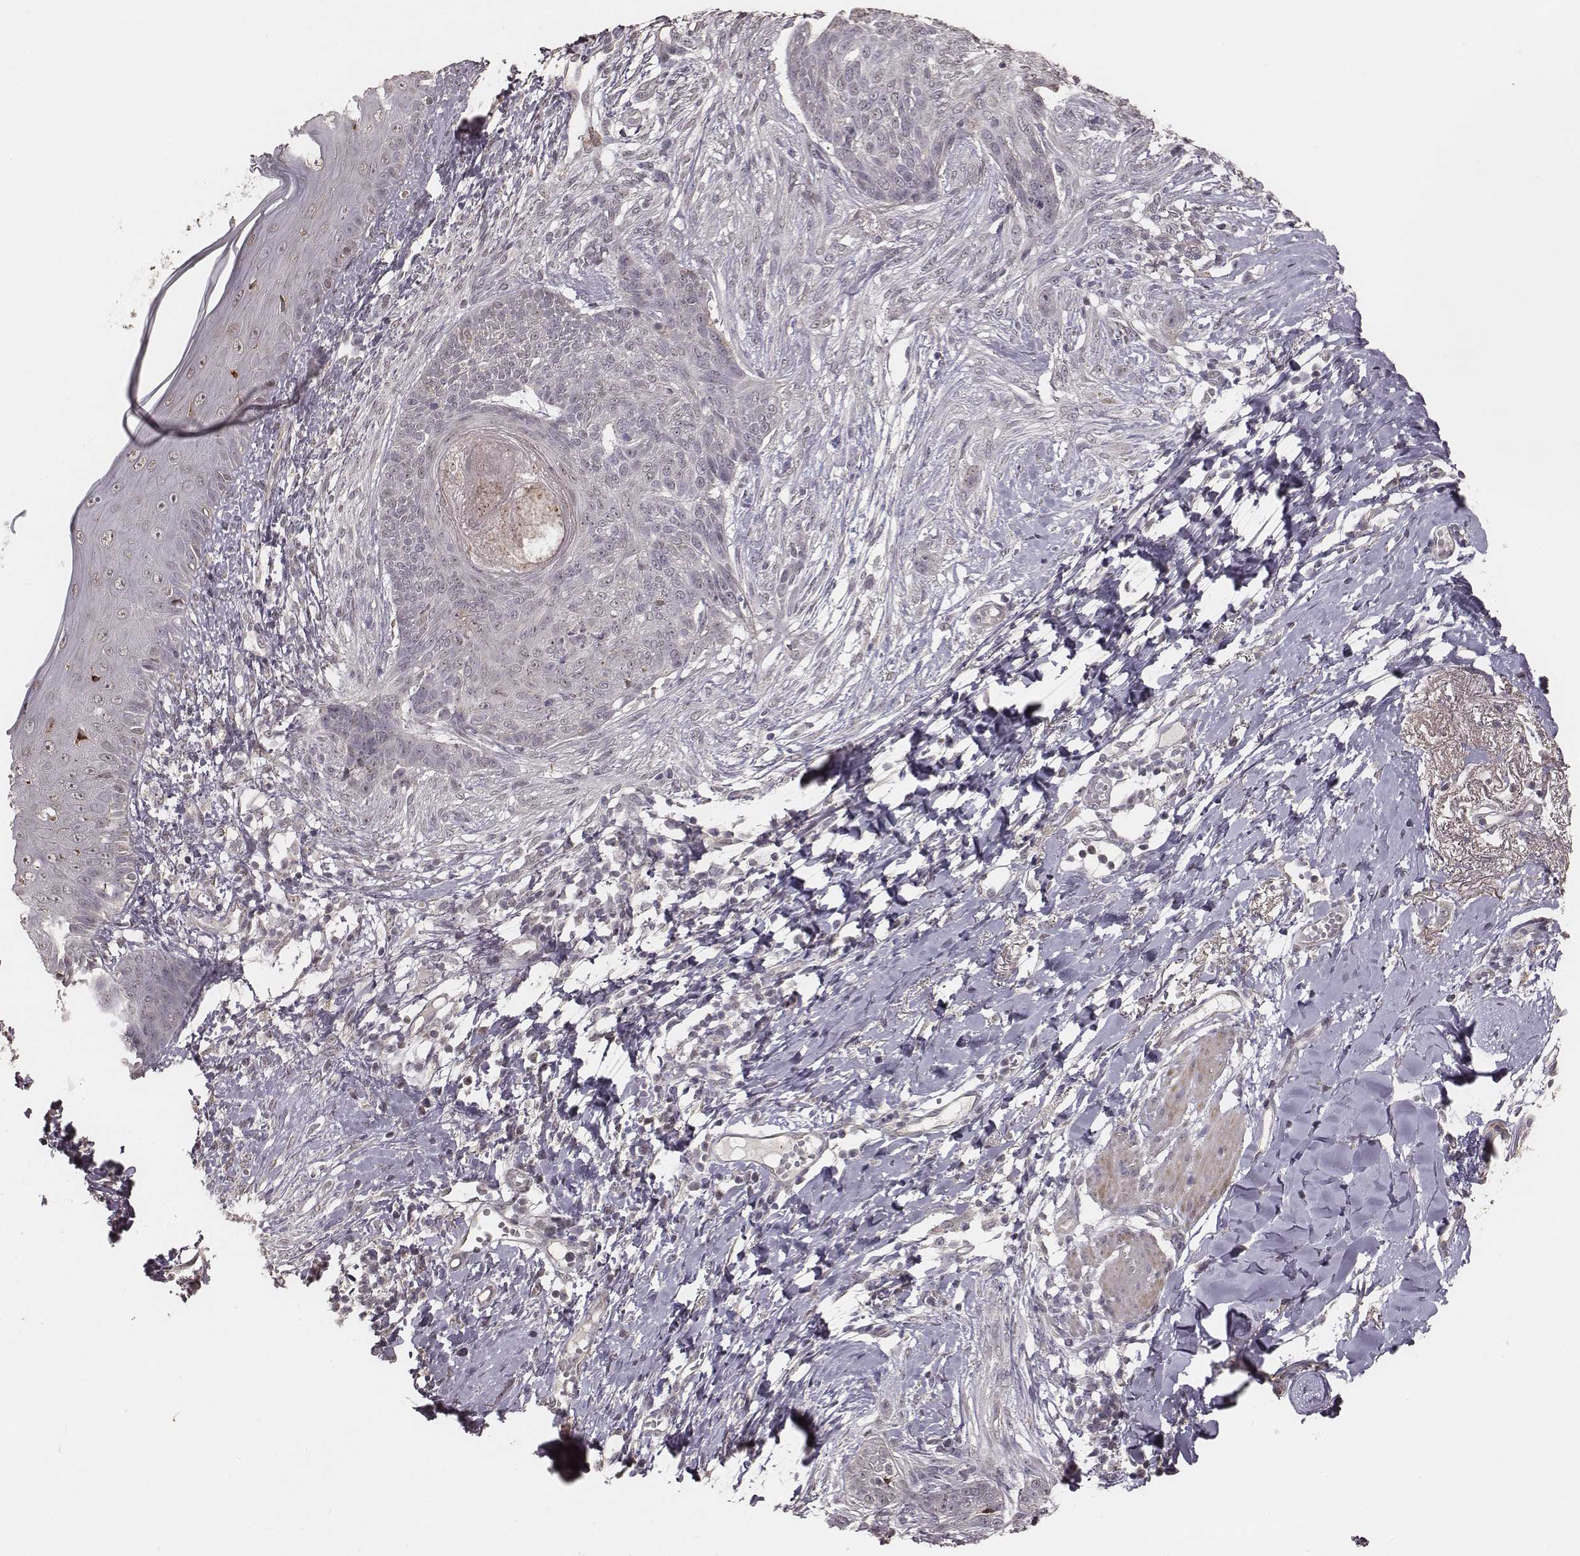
{"staining": {"intensity": "negative", "quantity": "none", "location": "none"}, "tissue": "skin cancer", "cell_type": "Tumor cells", "image_type": "cancer", "snomed": [{"axis": "morphology", "description": "Normal tissue, NOS"}, {"axis": "morphology", "description": "Basal cell carcinoma"}, {"axis": "topography", "description": "Skin"}], "caption": "Immunohistochemical staining of skin basal cell carcinoma reveals no significant positivity in tumor cells.", "gene": "SLC7A4", "patient": {"sex": "male", "age": 84}}